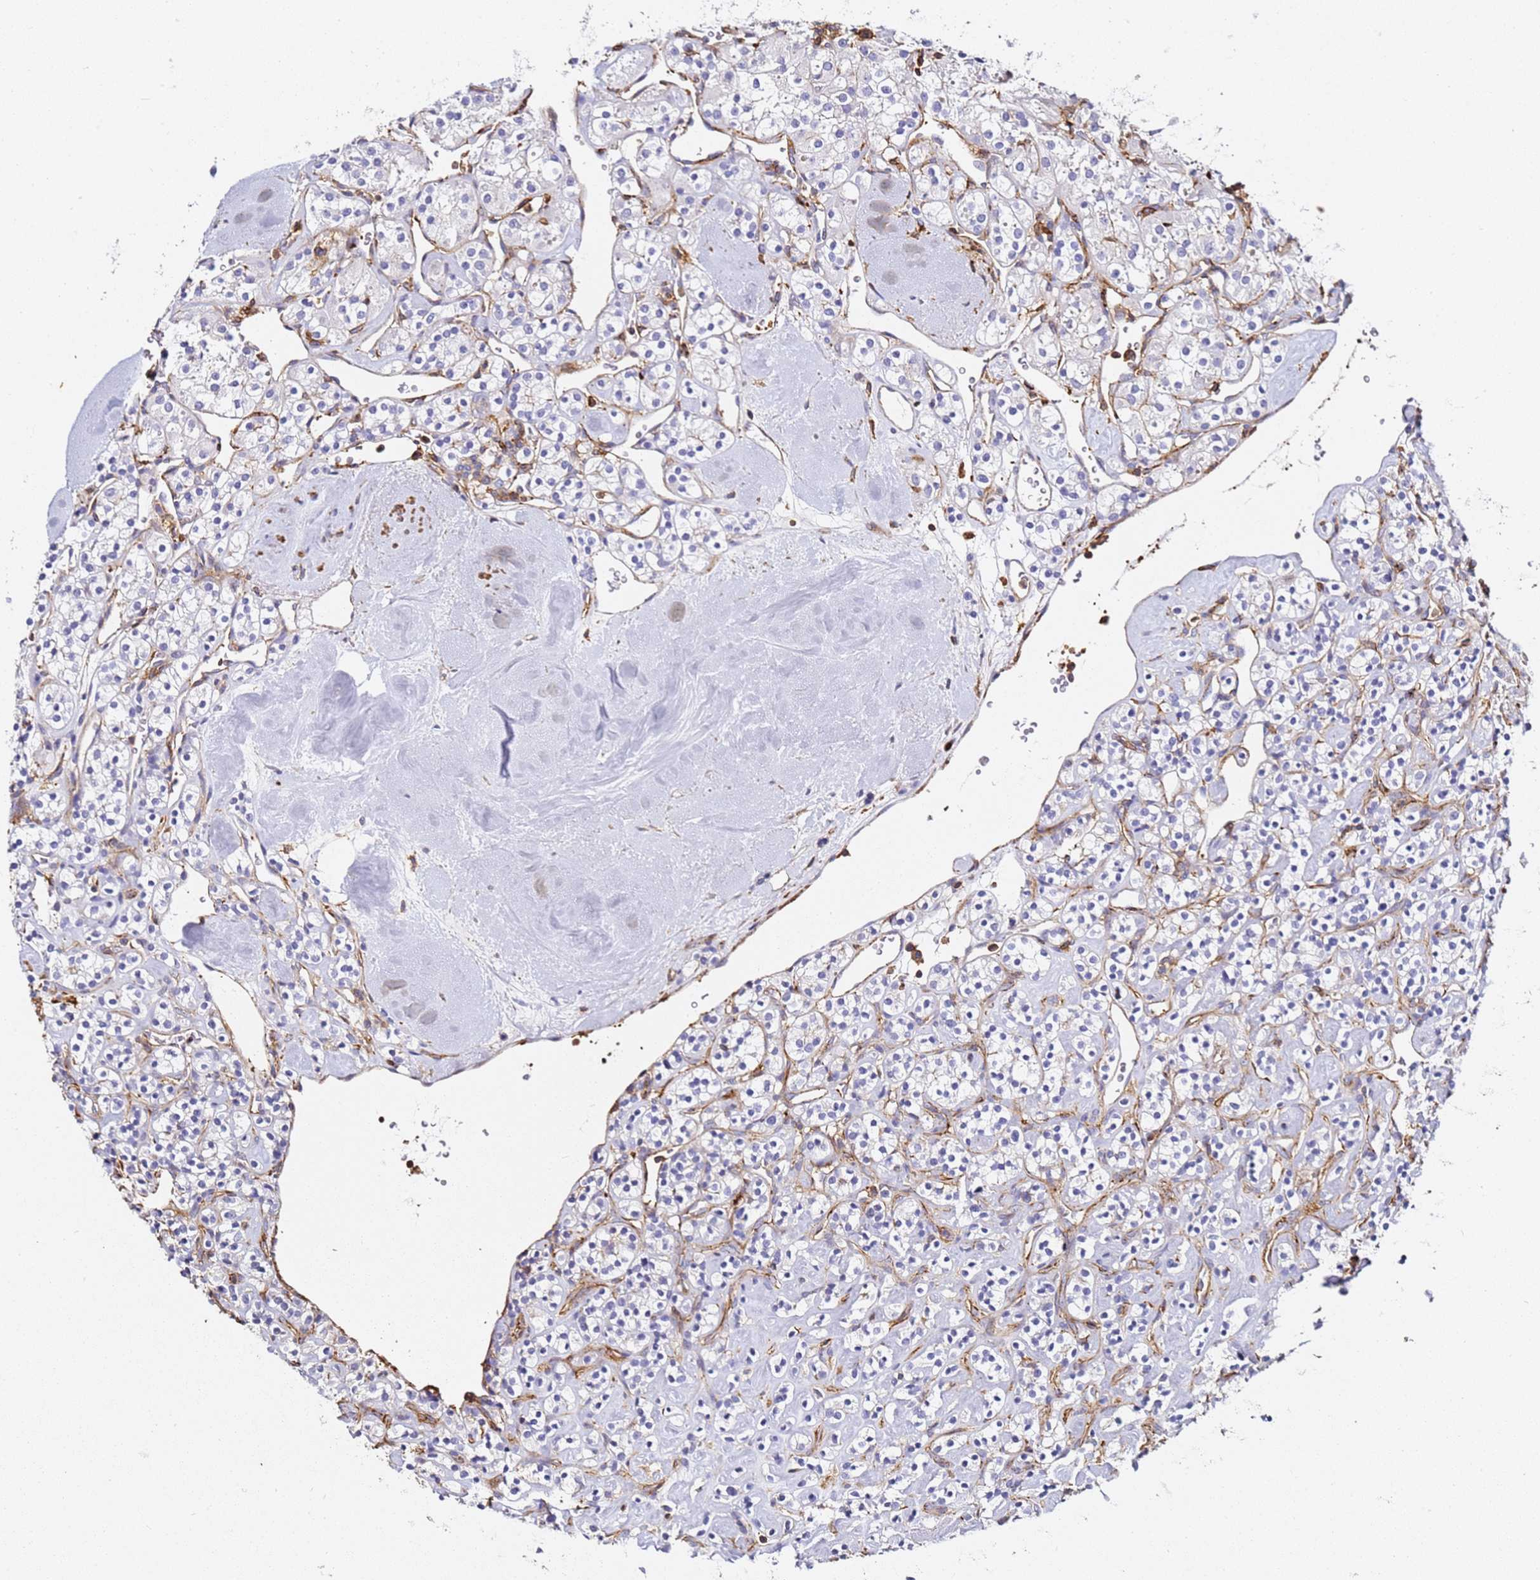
{"staining": {"intensity": "negative", "quantity": "none", "location": "none"}, "tissue": "renal cancer", "cell_type": "Tumor cells", "image_type": "cancer", "snomed": [{"axis": "morphology", "description": "Adenocarcinoma, NOS"}, {"axis": "topography", "description": "Kidney"}], "caption": "Adenocarcinoma (renal) stained for a protein using immunohistochemistry (IHC) reveals no expression tumor cells.", "gene": "ZNF671", "patient": {"sex": "male", "age": 77}}